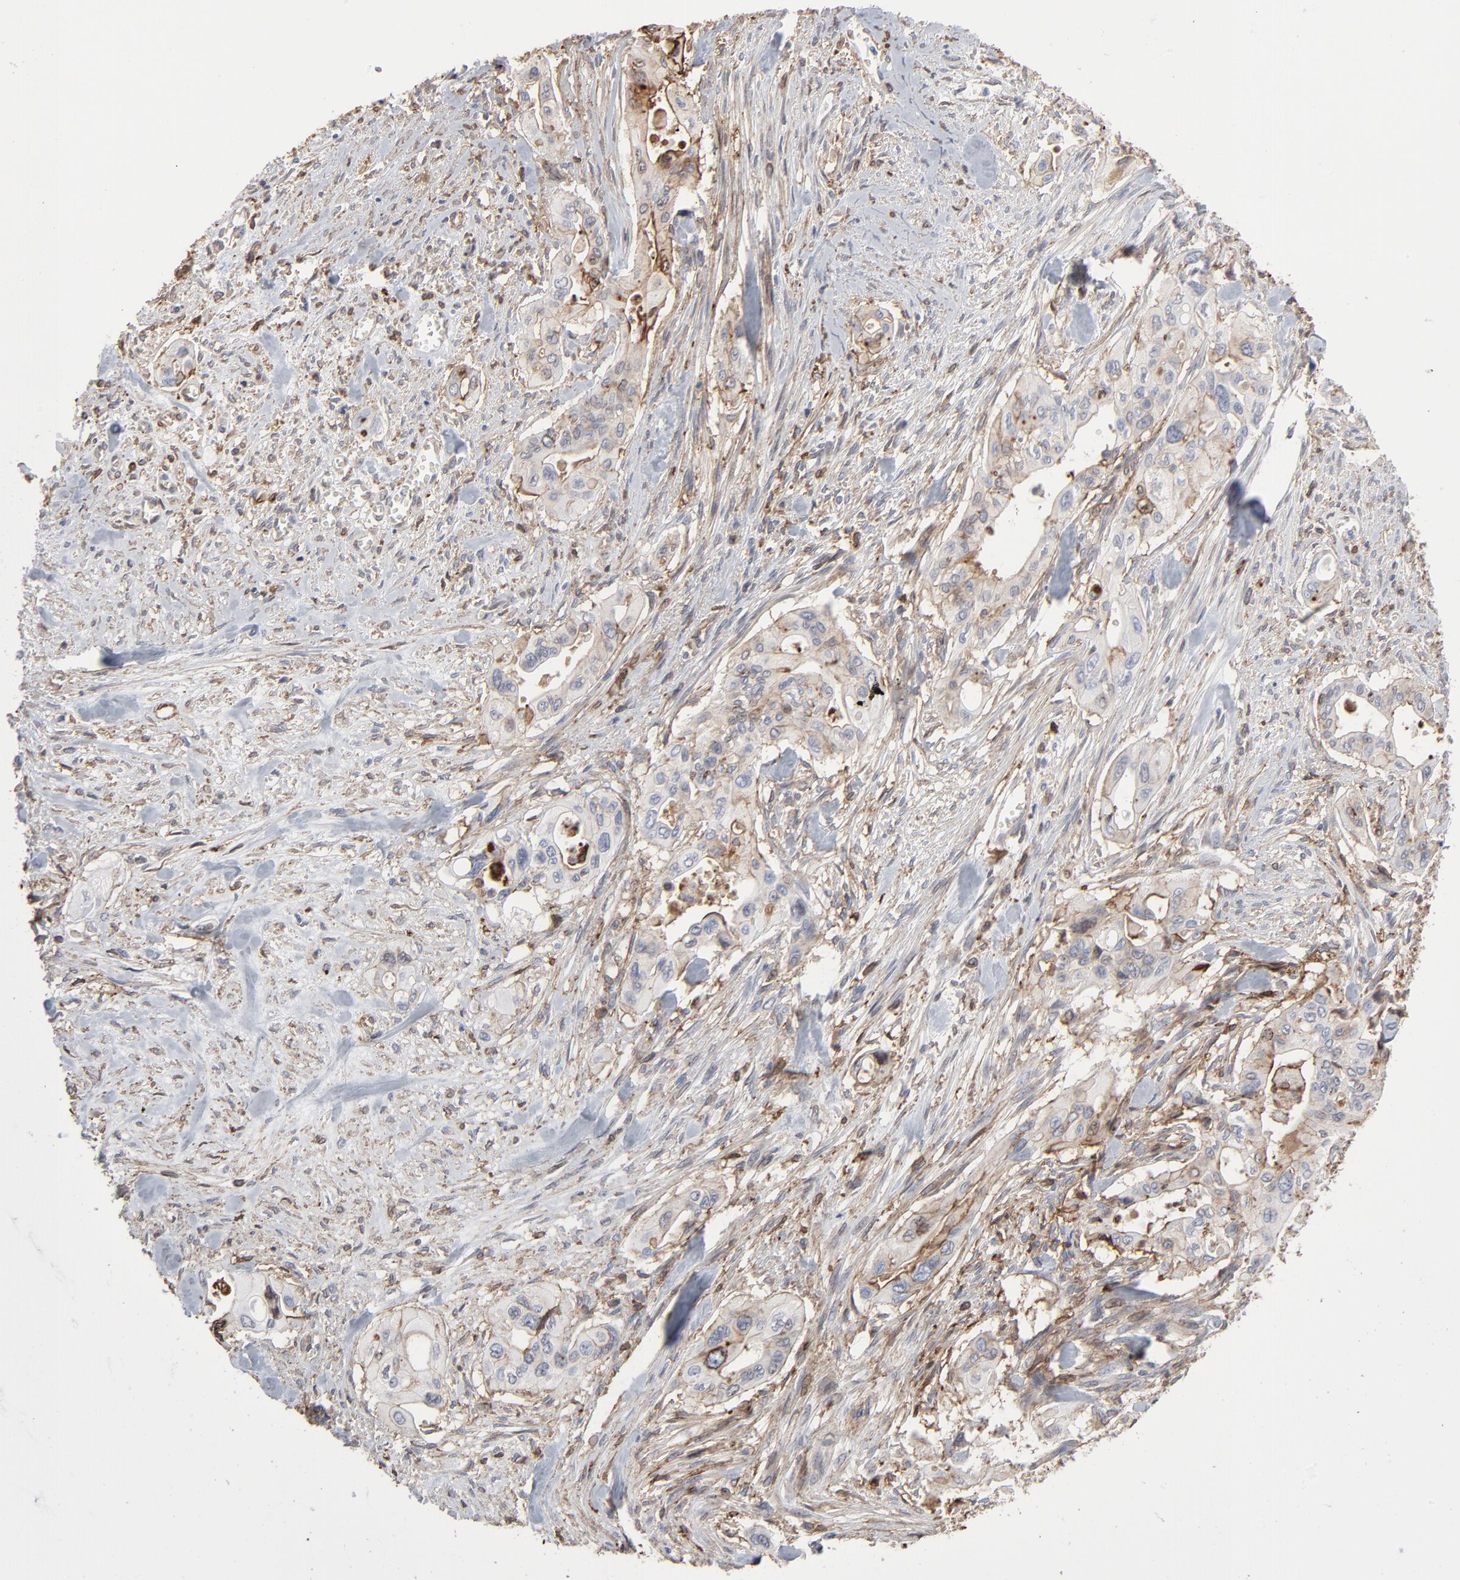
{"staining": {"intensity": "weak", "quantity": "25%-75%", "location": "cytoplasmic/membranous"}, "tissue": "pancreatic cancer", "cell_type": "Tumor cells", "image_type": "cancer", "snomed": [{"axis": "morphology", "description": "Adenocarcinoma, NOS"}, {"axis": "topography", "description": "Pancreas"}], "caption": "A brown stain labels weak cytoplasmic/membranous expression of a protein in pancreatic adenocarcinoma tumor cells.", "gene": "ANXA5", "patient": {"sex": "male", "age": 77}}